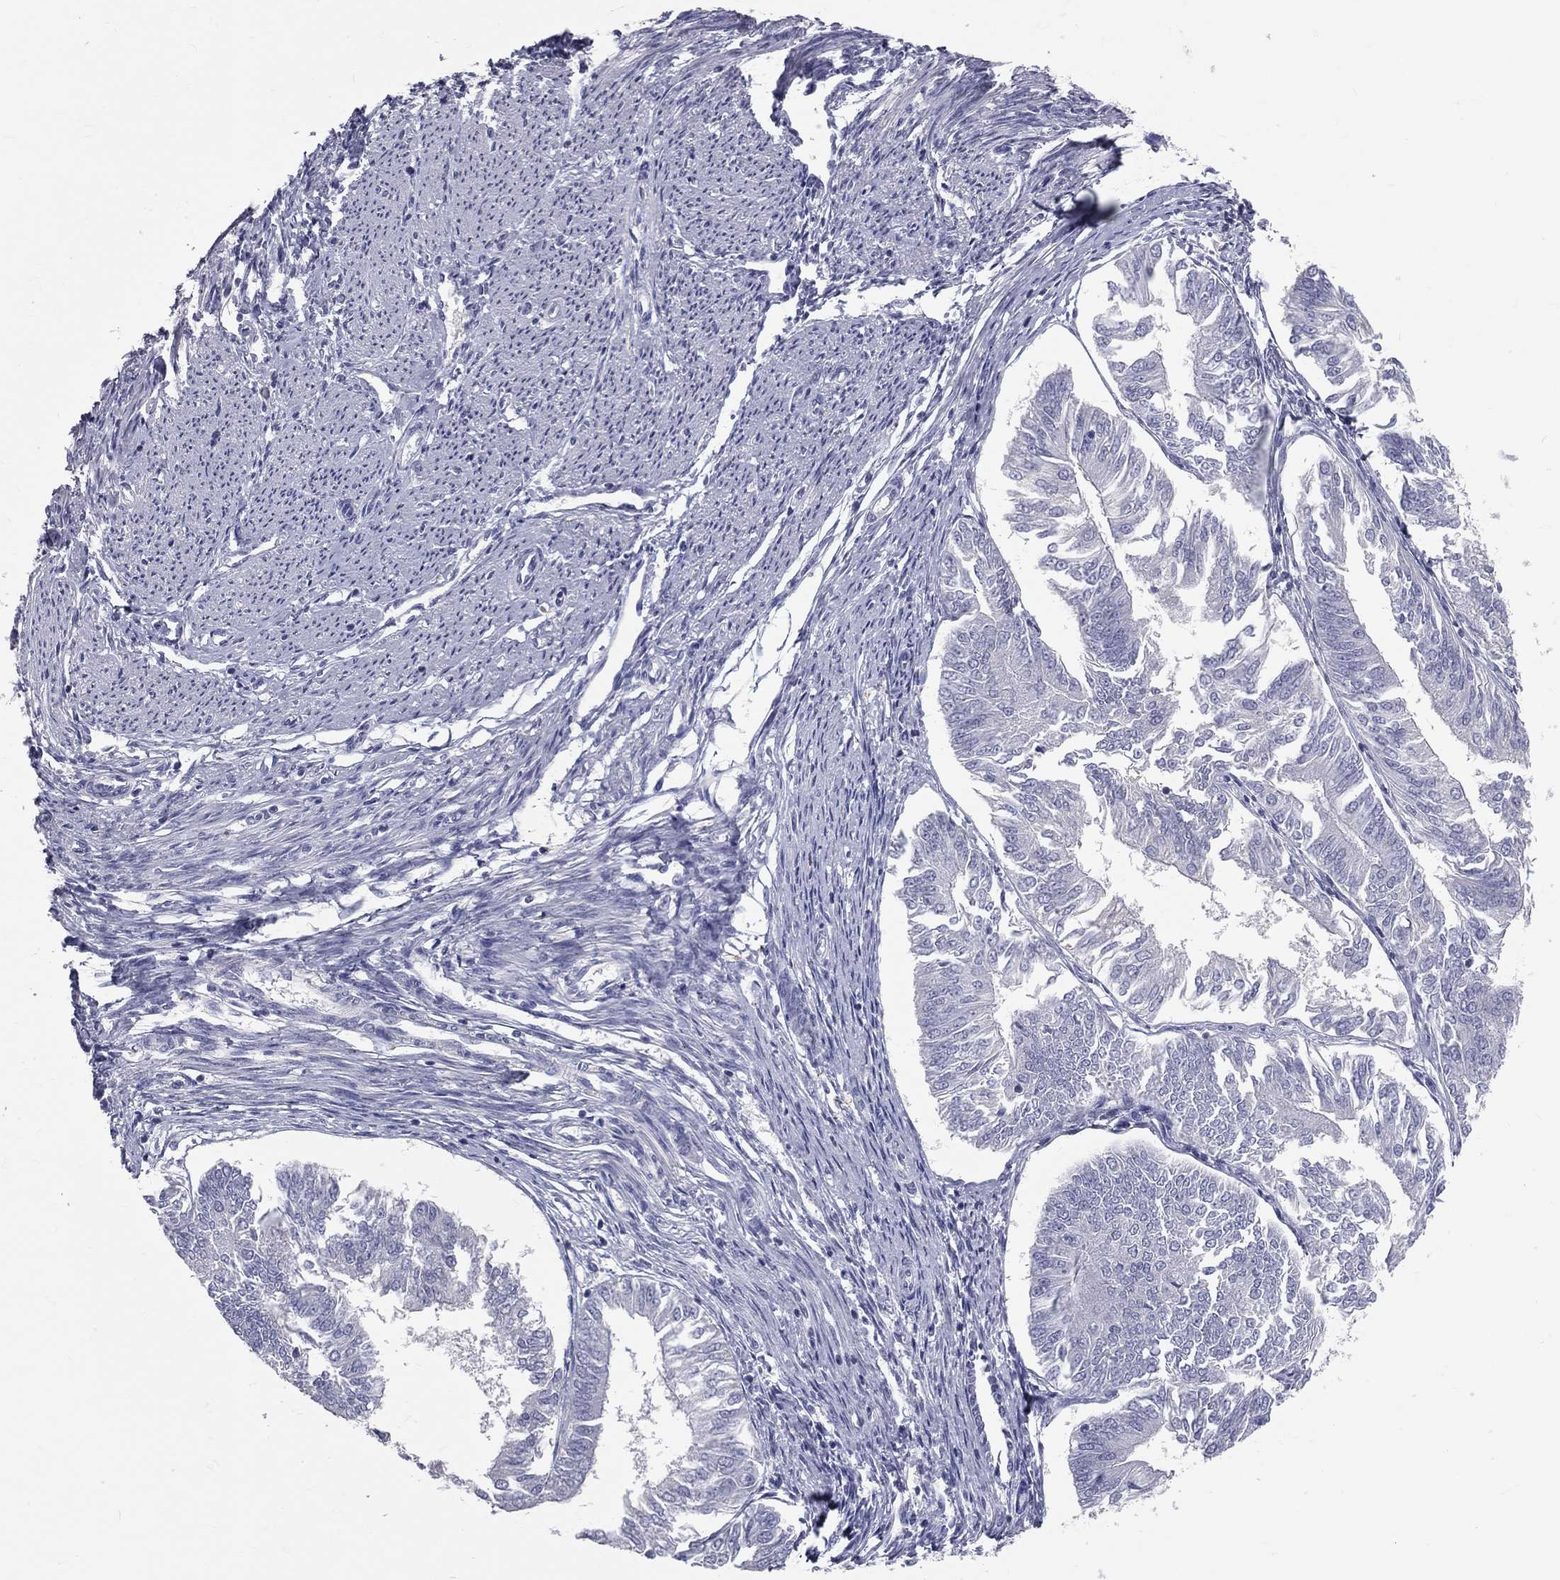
{"staining": {"intensity": "negative", "quantity": "none", "location": "none"}, "tissue": "endometrial cancer", "cell_type": "Tumor cells", "image_type": "cancer", "snomed": [{"axis": "morphology", "description": "Adenocarcinoma, NOS"}, {"axis": "topography", "description": "Endometrium"}], "caption": "Tumor cells are negative for protein expression in human adenocarcinoma (endometrial).", "gene": "TFPI2", "patient": {"sex": "female", "age": 58}}